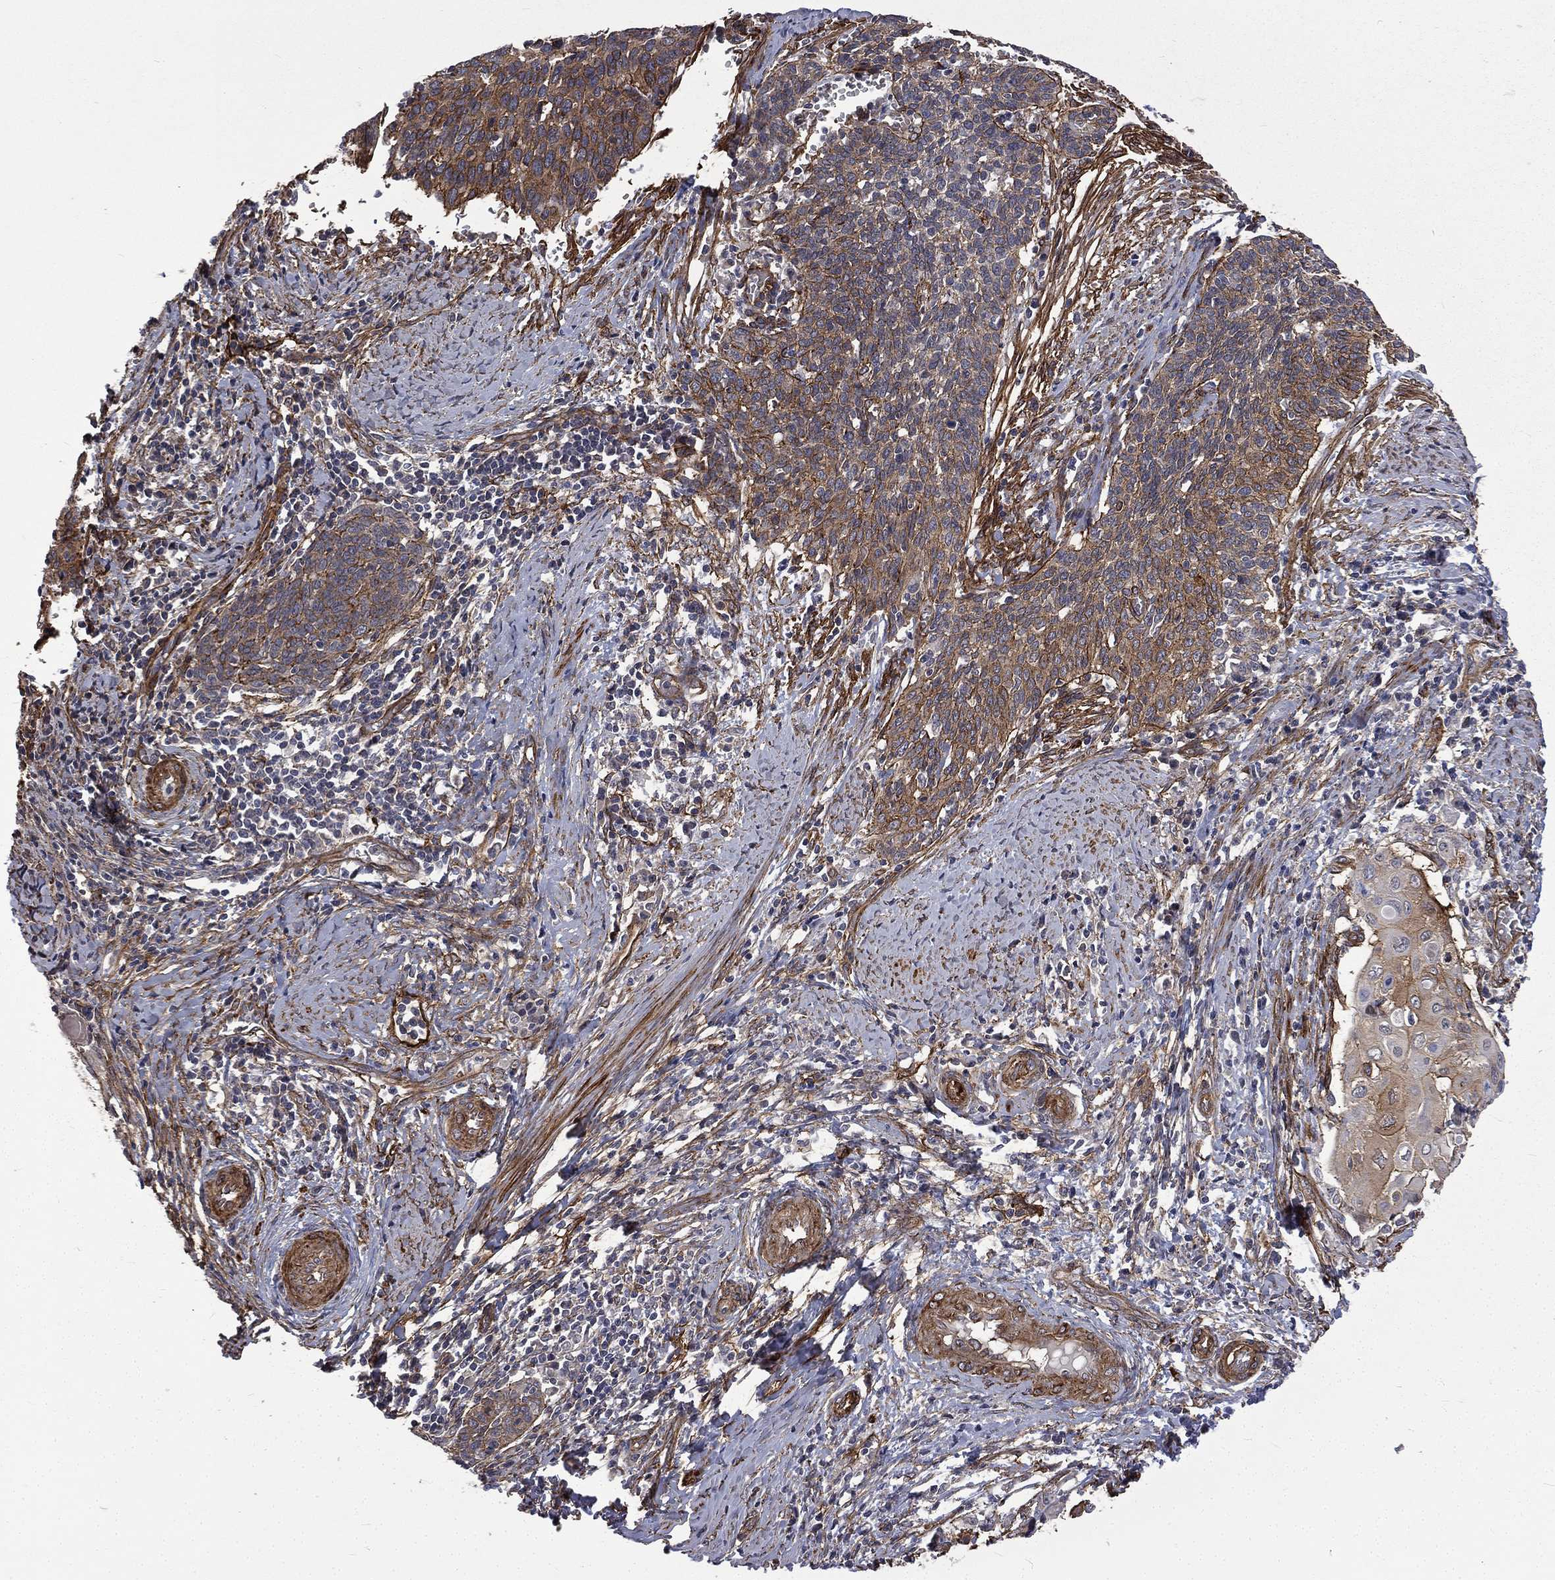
{"staining": {"intensity": "moderate", "quantity": "25%-75%", "location": "cytoplasmic/membranous"}, "tissue": "cervical cancer", "cell_type": "Tumor cells", "image_type": "cancer", "snomed": [{"axis": "morphology", "description": "Squamous cell carcinoma, NOS"}, {"axis": "topography", "description": "Cervix"}], "caption": "A micrograph showing moderate cytoplasmic/membranous positivity in approximately 25%-75% of tumor cells in cervical squamous cell carcinoma, as visualized by brown immunohistochemical staining.", "gene": "PPFIBP1", "patient": {"sex": "female", "age": 39}}